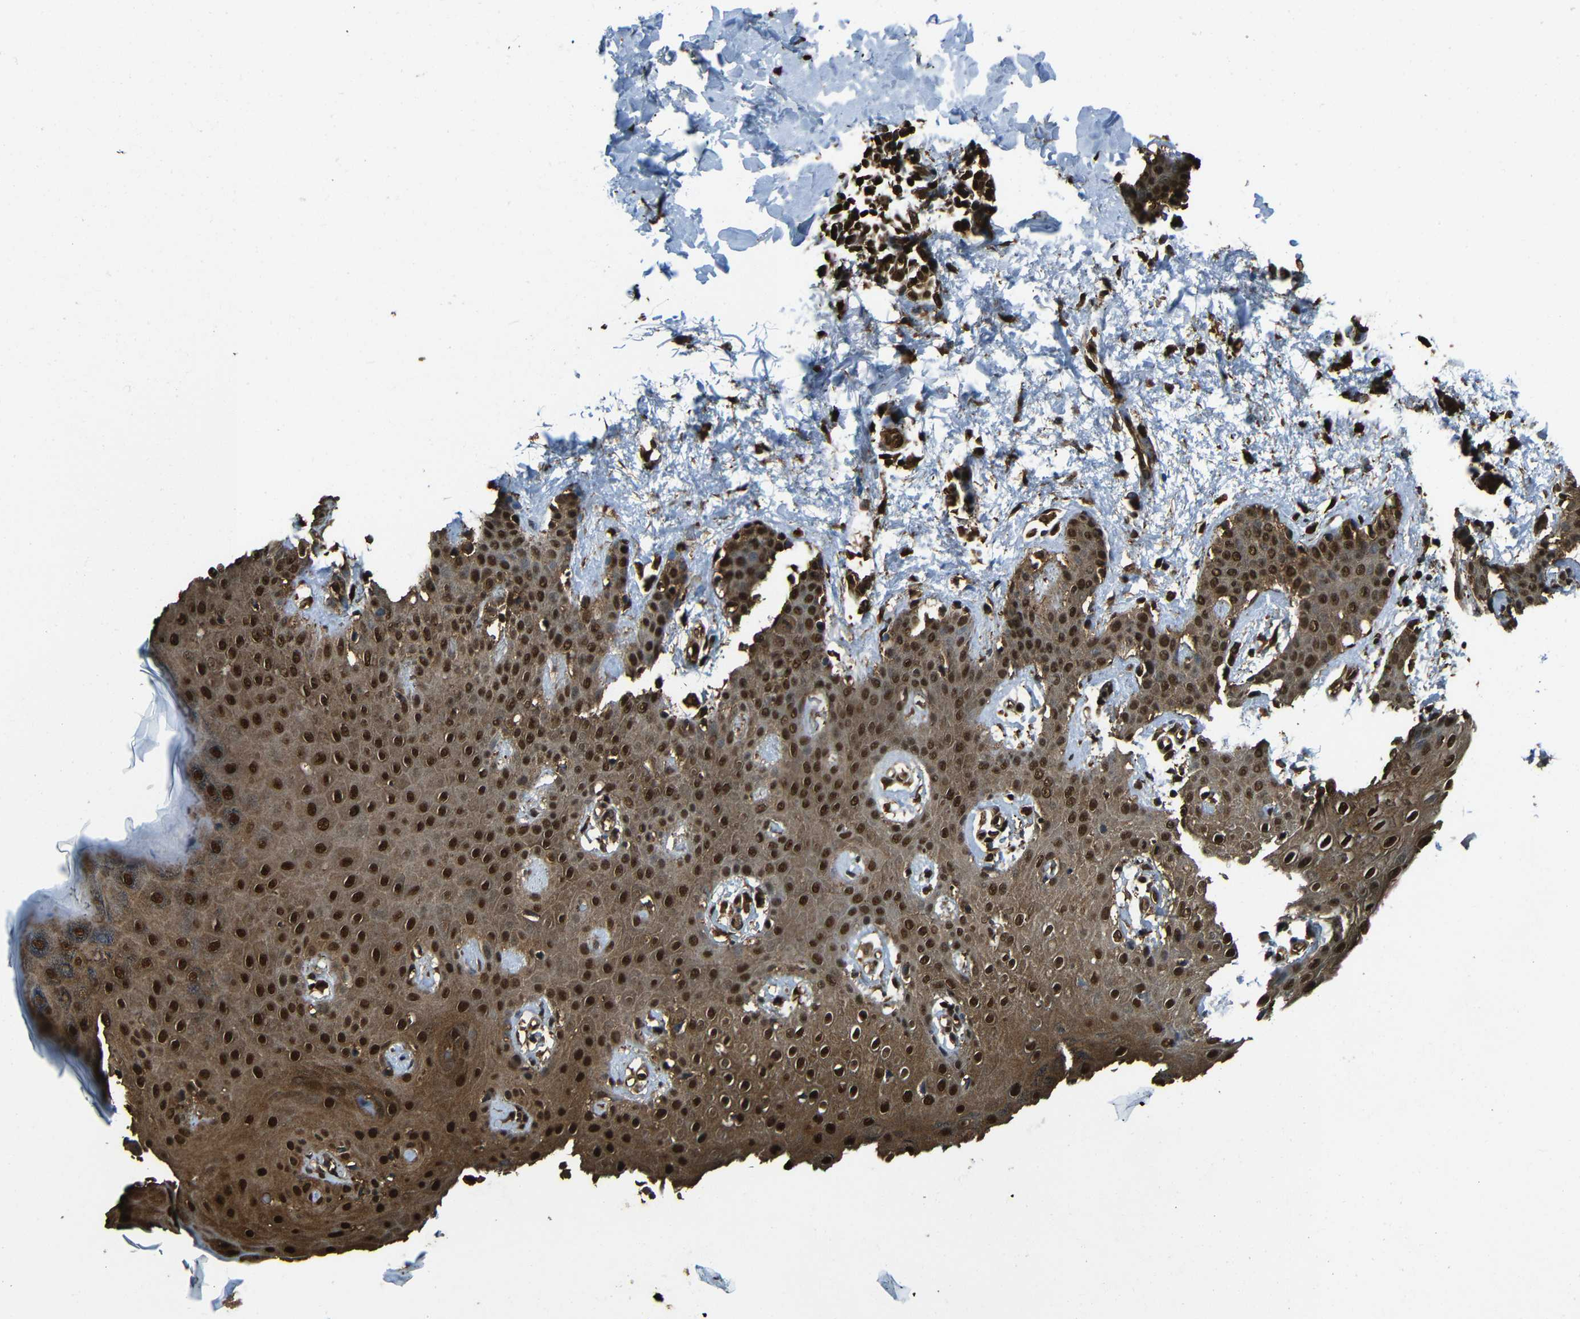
{"staining": {"intensity": "strong", "quantity": ">75%", "location": "cytoplasmic/membranous,nuclear"}, "tissue": "skin cancer", "cell_type": "Tumor cells", "image_type": "cancer", "snomed": [{"axis": "morphology", "description": "Basal cell carcinoma"}, {"axis": "topography", "description": "Skin"}], "caption": "Protein expression analysis of skin cancer shows strong cytoplasmic/membranous and nuclear staining in about >75% of tumor cells.", "gene": "VCP", "patient": {"sex": "male", "age": 67}}